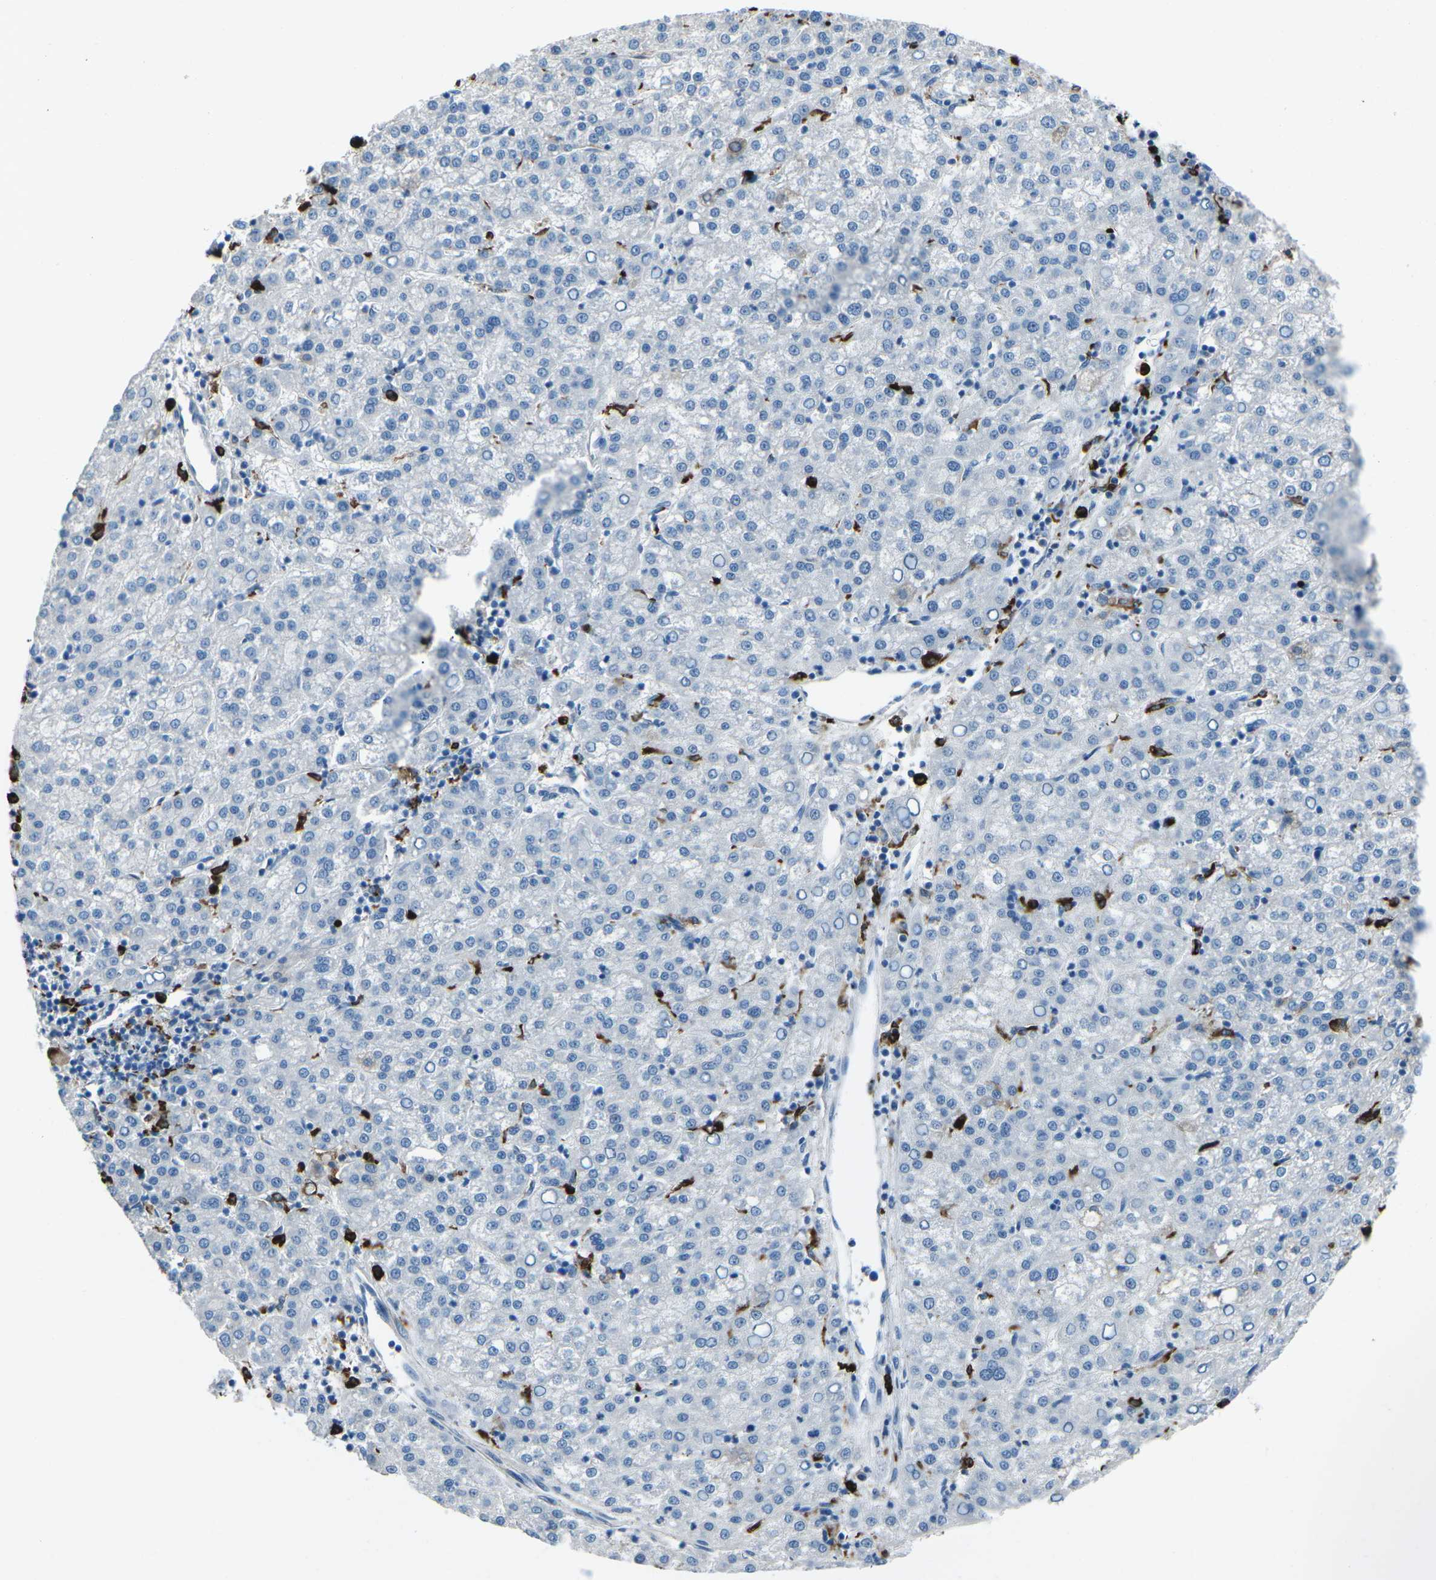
{"staining": {"intensity": "negative", "quantity": "none", "location": "none"}, "tissue": "liver cancer", "cell_type": "Tumor cells", "image_type": "cancer", "snomed": [{"axis": "morphology", "description": "Carcinoma, Hepatocellular, NOS"}, {"axis": "topography", "description": "Liver"}], "caption": "DAB immunohistochemical staining of liver cancer demonstrates no significant positivity in tumor cells.", "gene": "FCN1", "patient": {"sex": "female", "age": 58}}